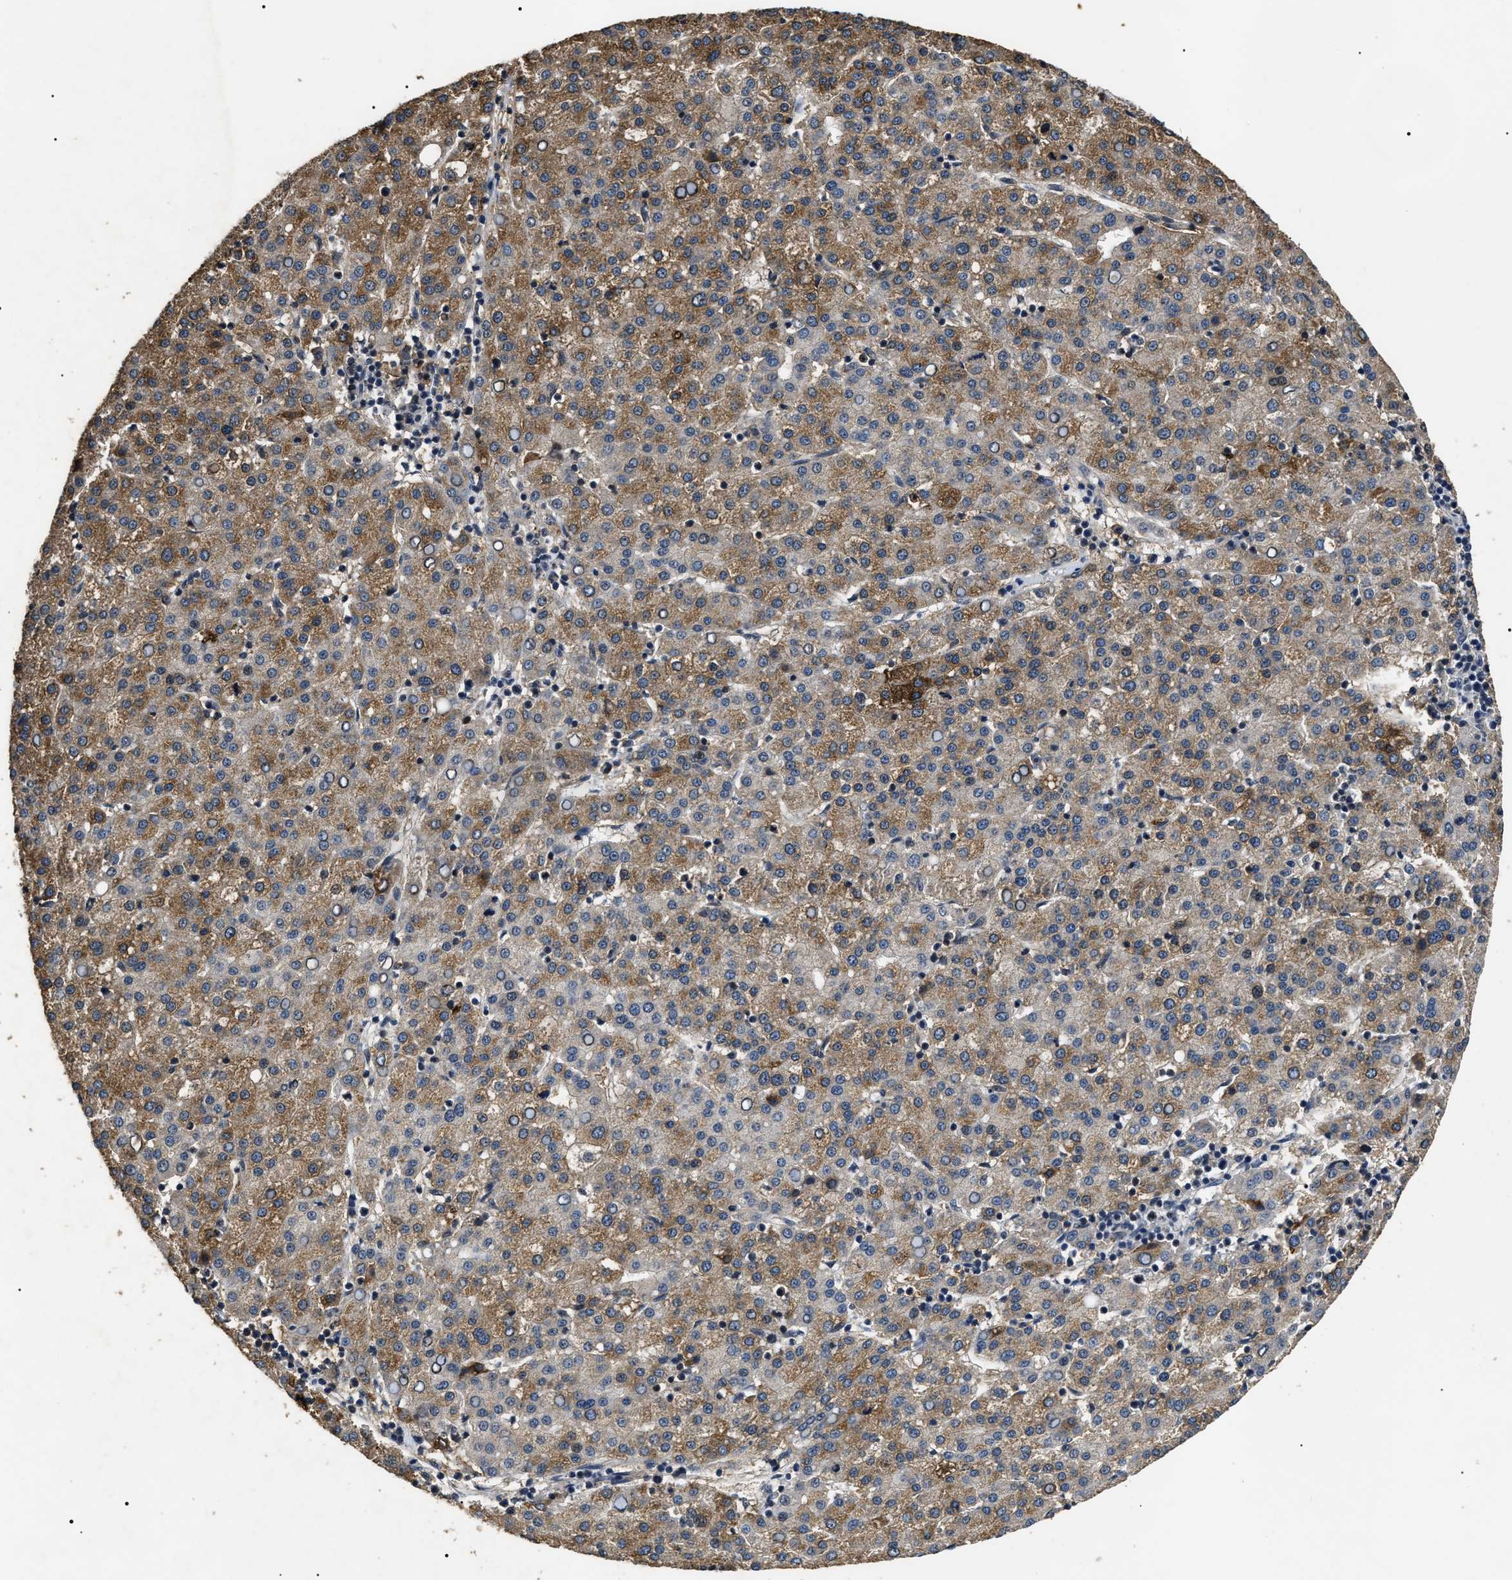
{"staining": {"intensity": "moderate", "quantity": ">75%", "location": "cytoplasmic/membranous"}, "tissue": "liver cancer", "cell_type": "Tumor cells", "image_type": "cancer", "snomed": [{"axis": "morphology", "description": "Carcinoma, Hepatocellular, NOS"}, {"axis": "topography", "description": "Liver"}], "caption": "High-power microscopy captured an immunohistochemistry (IHC) image of hepatocellular carcinoma (liver), revealing moderate cytoplasmic/membranous positivity in approximately >75% of tumor cells. The protein of interest is shown in brown color, while the nuclei are stained blue.", "gene": "ANP32E", "patient": {"sex": "female", "age": 58}}